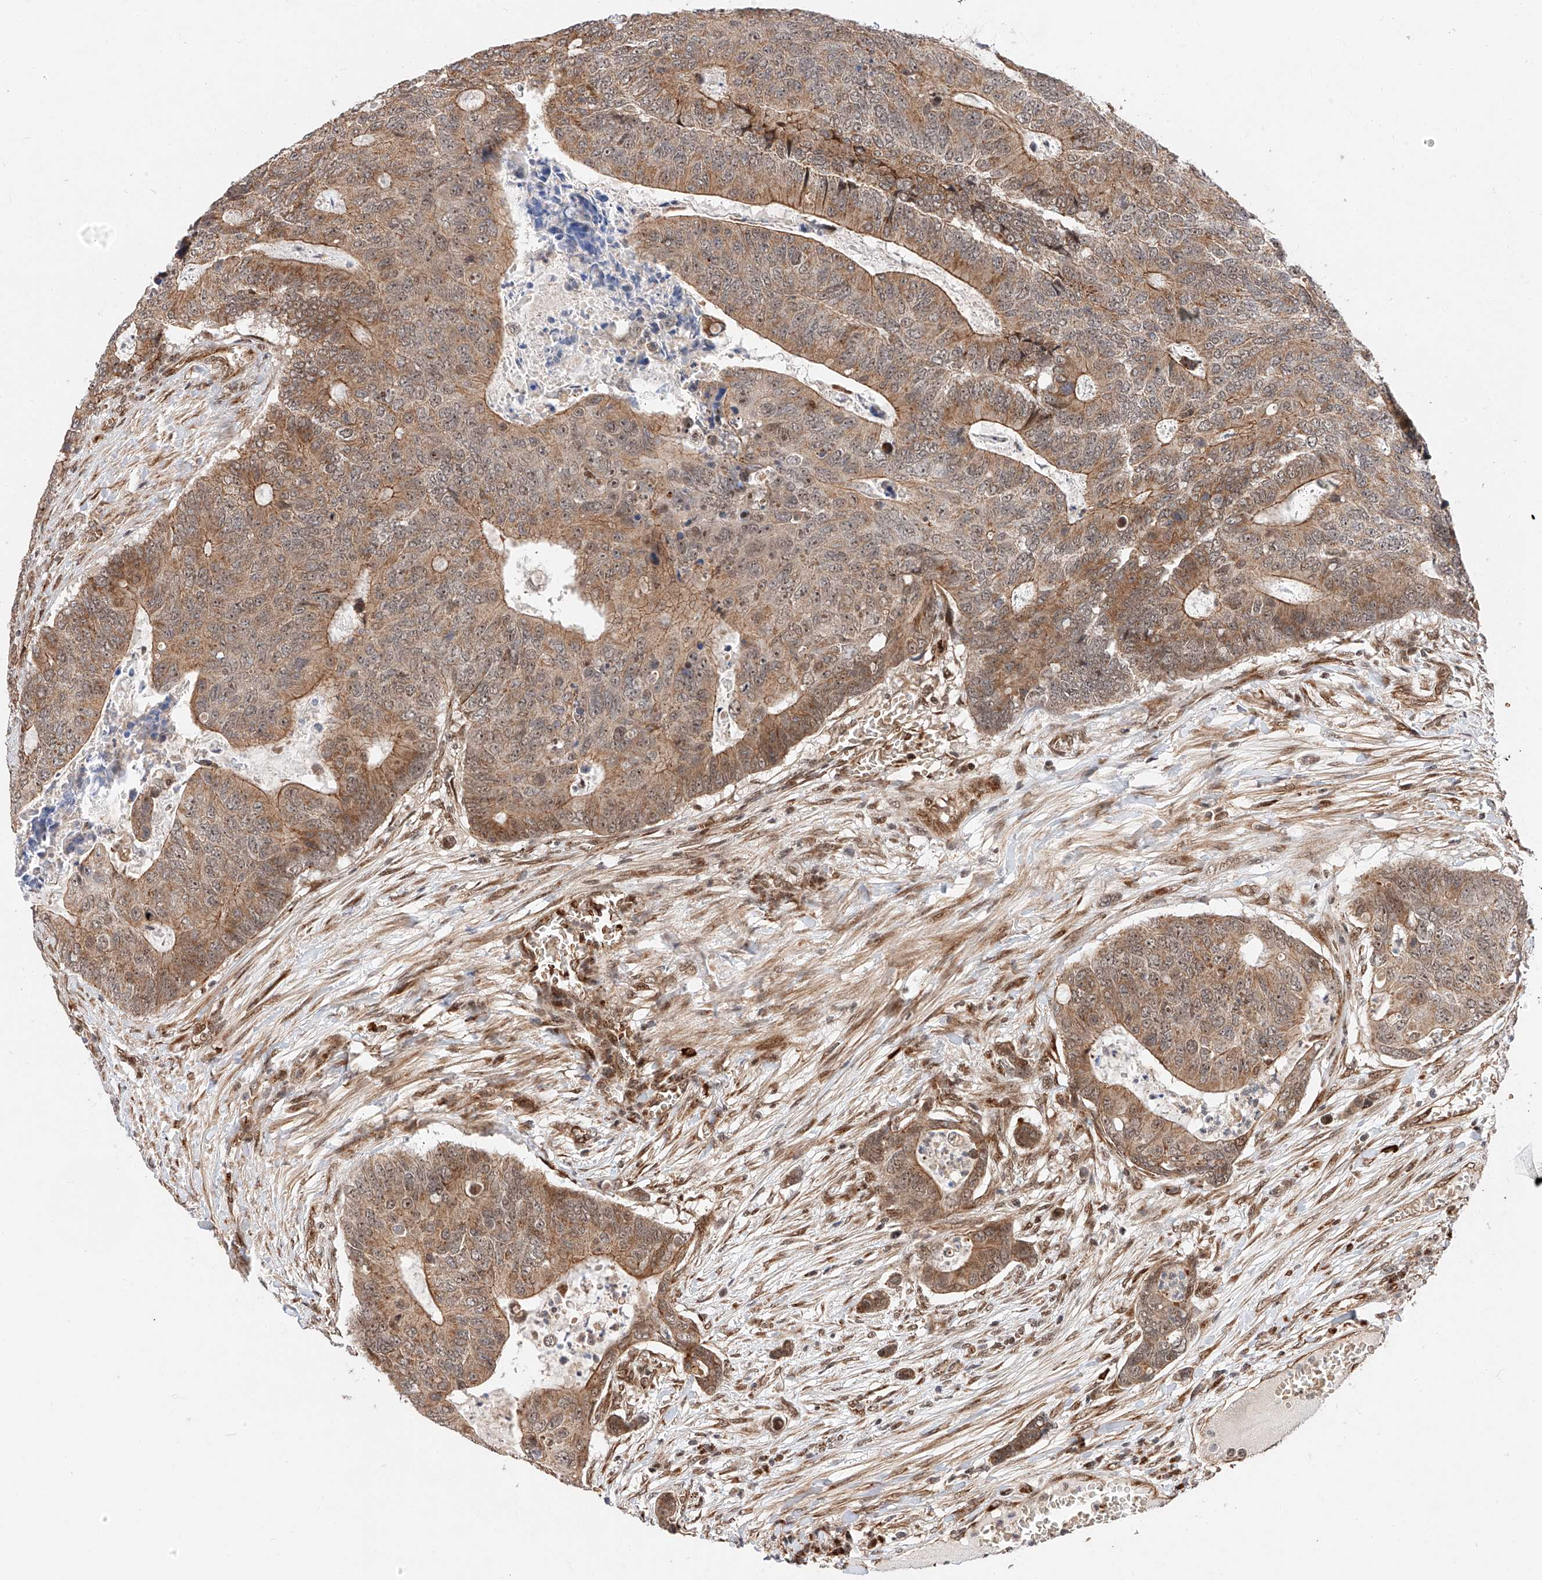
{"staining": {"intensity": "moderate", "quantity": ">75%", "location": "cytoplasmic/membranous"}, "tissue": "colorectal cancer", "cell_type": "Tumor cells", "image_type": "cancer", "snomed": [{"axis": "morphology", "description": "Adenocarcinoma, NOS"}, {"axis": "topography", "description": "Colon"}], "caption": "A histopathology image of colorectal adenocarcinoma stained for a protein exhibits moderate cytoplasmic/membranous brown staining in tumor cells.", "gene": "THTPA", "patient": {"sex": "male", "age": 87}}